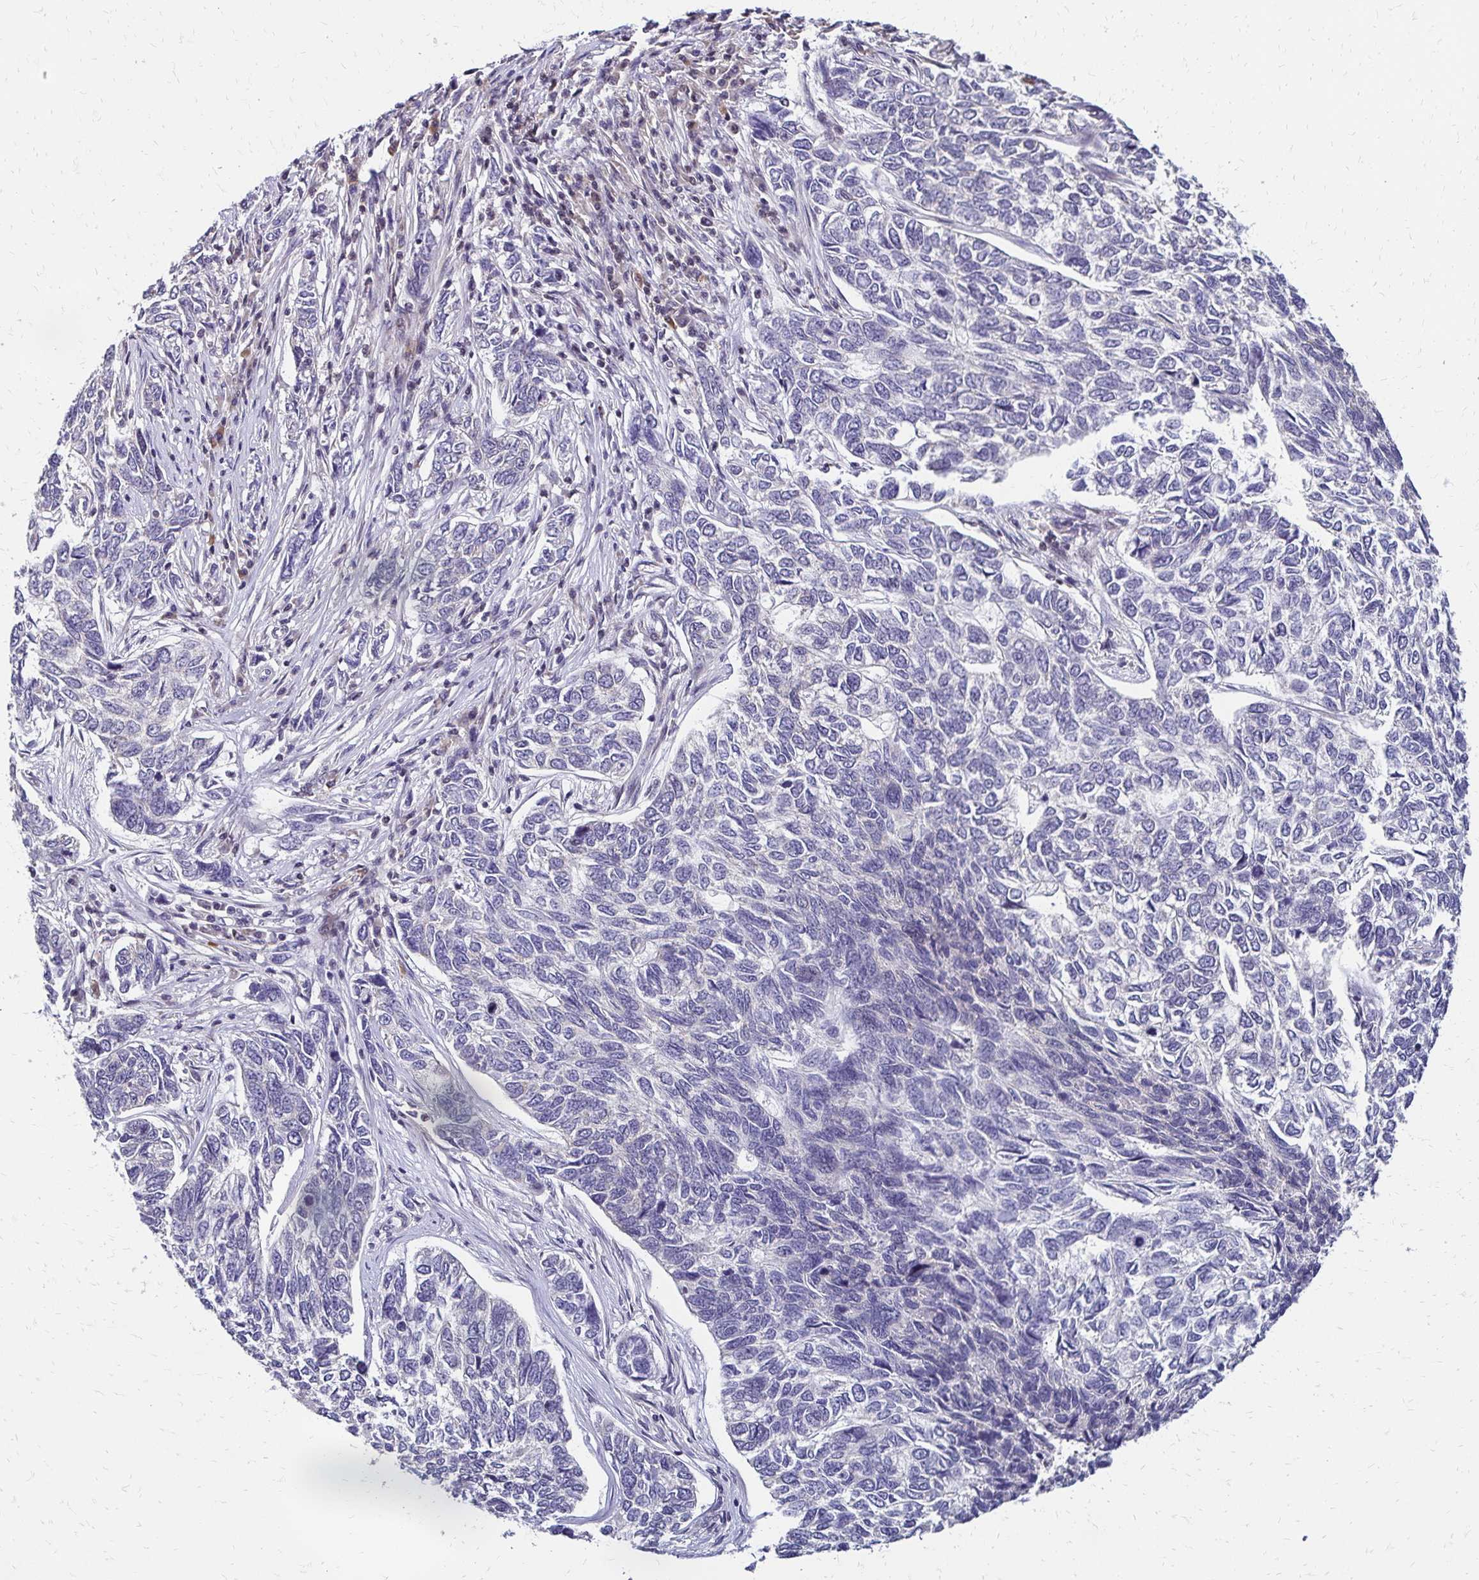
{"staining": {"intensity": "negative", "quantity": "none", "location": "none"}, "tissue": "skin cancer", "cell_type": "Tumor cells", "image_type": "cancer", "snomed": [{"axis": "morphology", "description": "Basal cell carcinoma"}, {"axis": "topography", "description": "Skin"}], "caption": "This is a photomicrograph of immunohistochemistry (IHC) staining of skin cancer, which shows no staining in tumor cells.", "gene": "CBX7", "patient": {"sex": "female", "age": 65}}